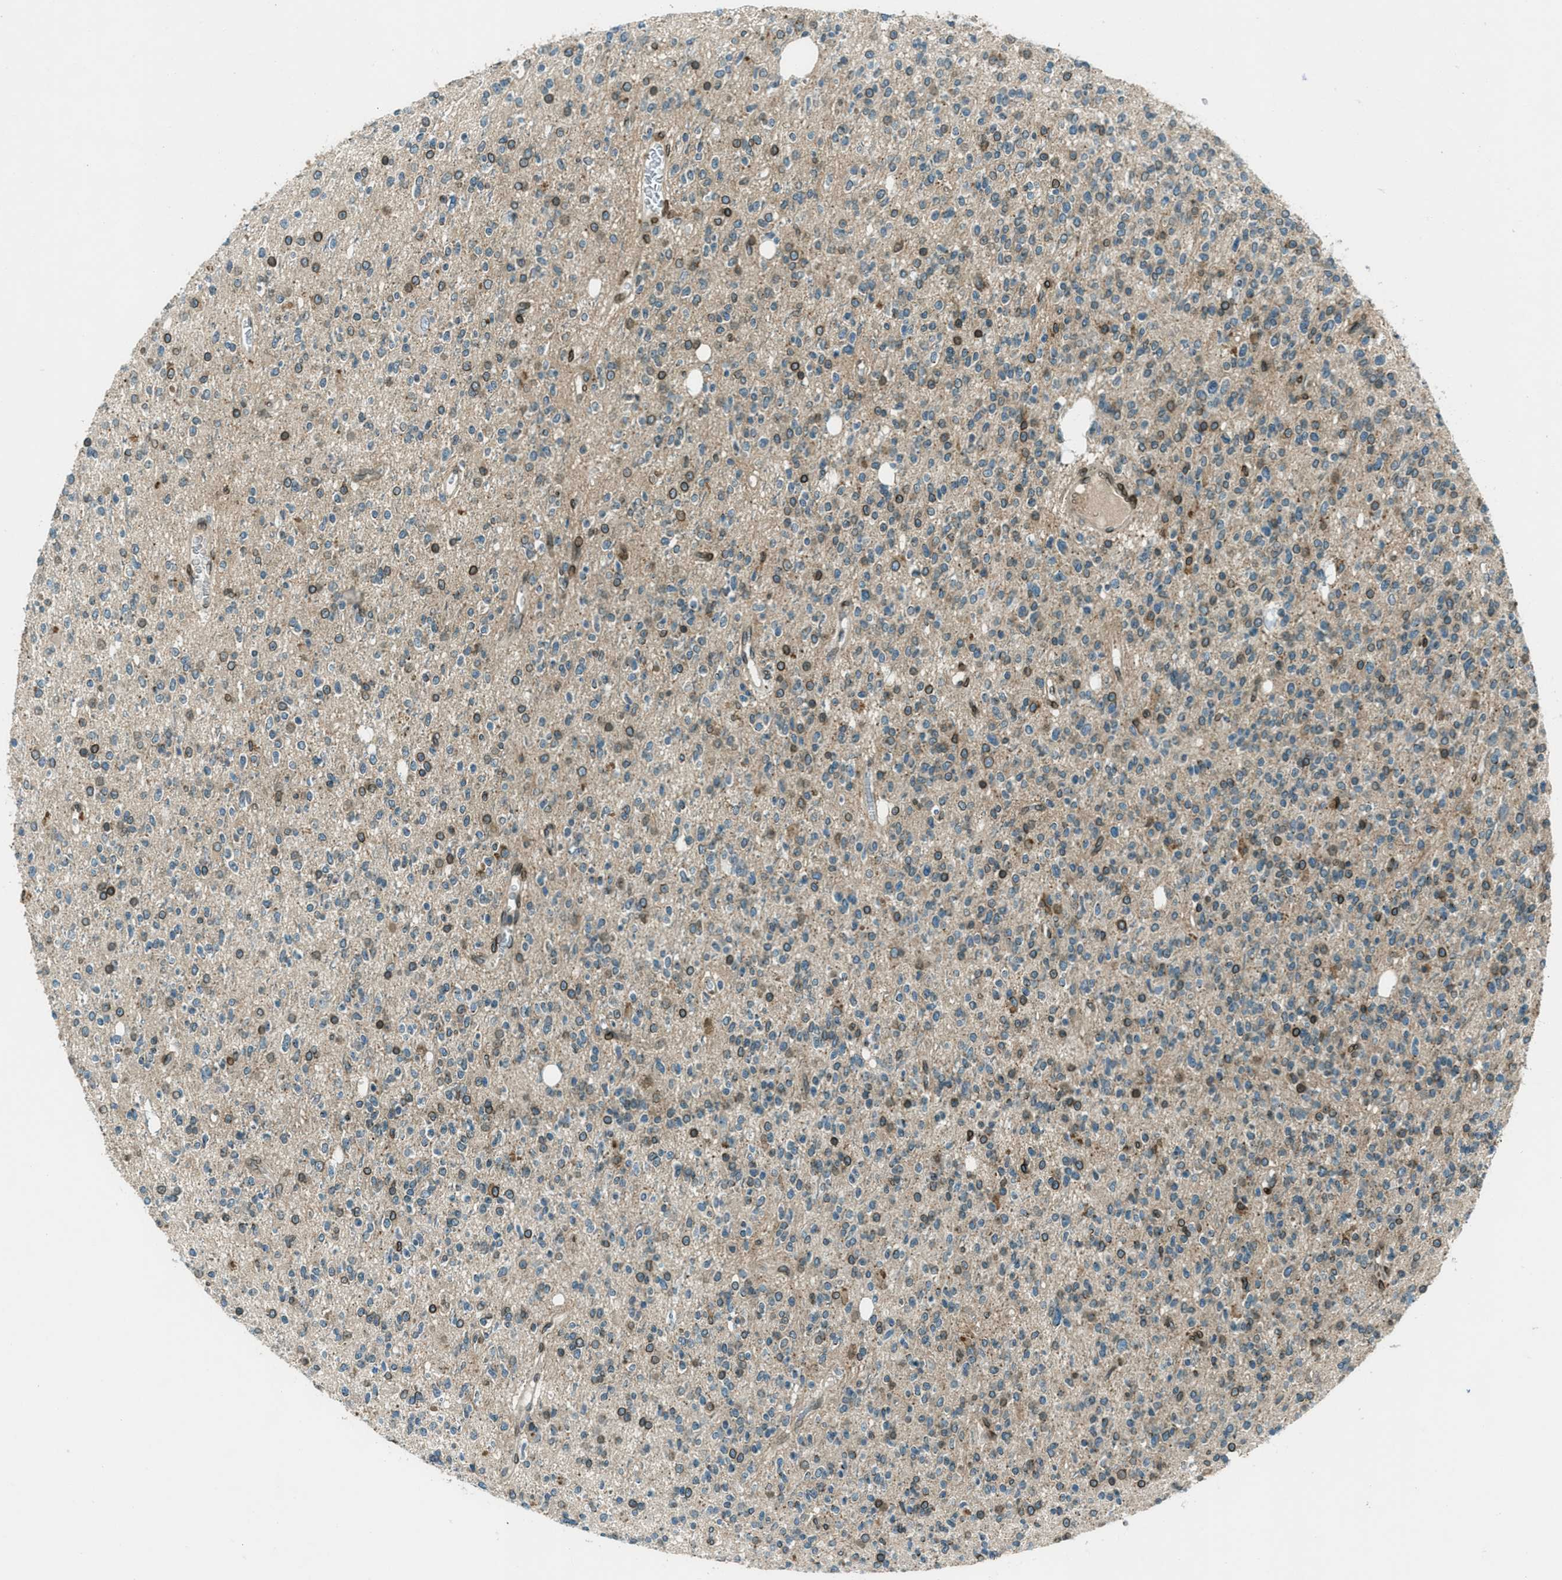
{"staining": {"intensity": "moderate", "quantity": "25%-75%", "location": "cytoplasmic/membranous,nuclear"}, "tissue": "glioma", "cell_type": "Tumor cells", "image_type": "cancer", "snomed": [{"axis": "morphology", "description": "Glioma, malignant, High grade"}, {"axis": "topography", "description": "Brain"}], "caption": "Protein positivity by IHC exhibits moderate cytoplasmic/membranous and nuclear positivity in about 25%-75% of tumor cells in glioma.", "gene": "LEMD2", "patient": {"sex": "male", "age": 34}}